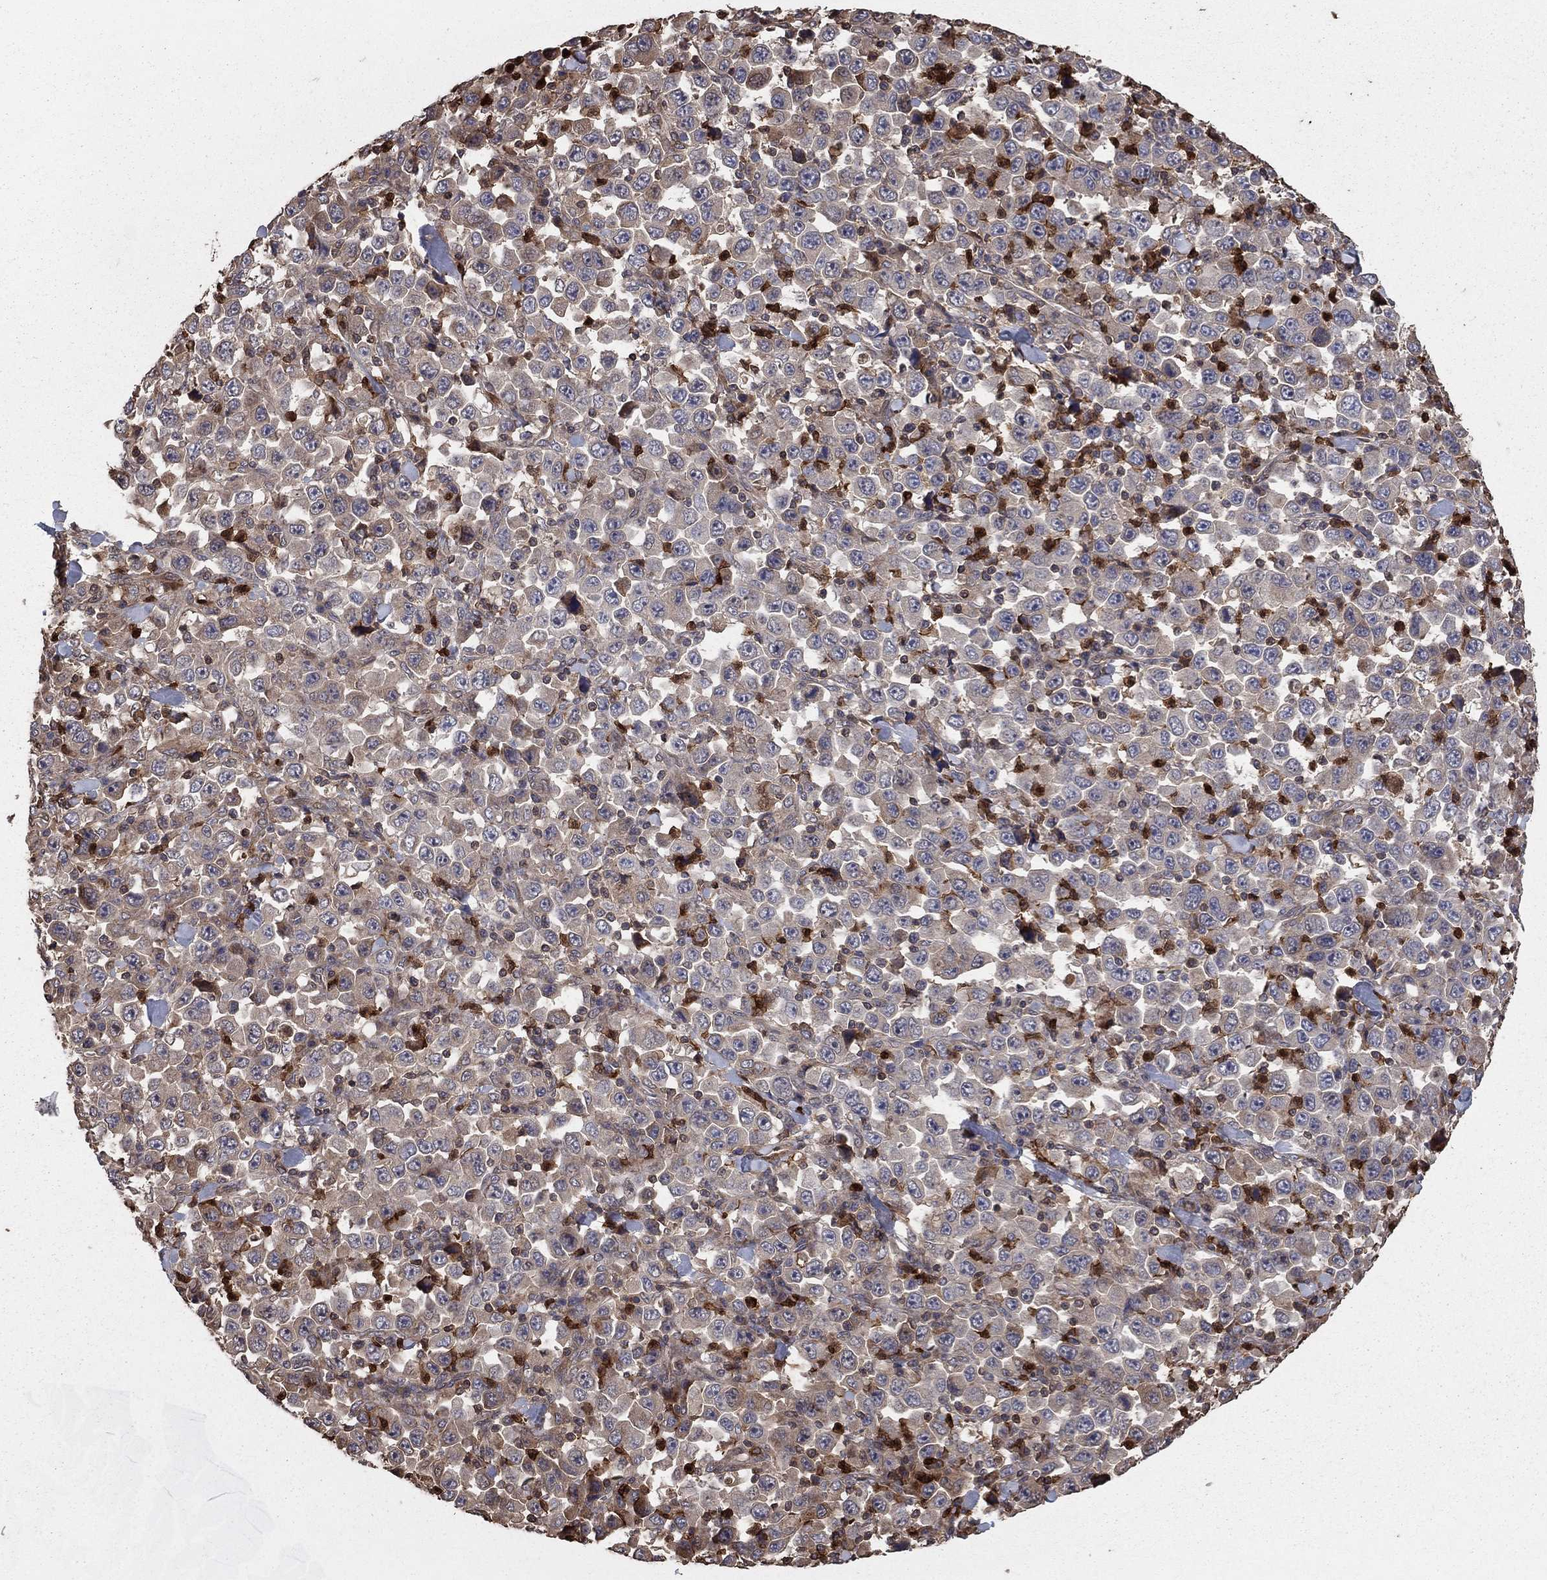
{"staining": {"intensity": "negative", "quantity": "none", "location": "none"}, "tissue": "stomach cancer", "cell_type": "Tumor cells", "image_type": "cancer", "snomed": [{"axis": "morphology", "description": "Normal tissue, NOS"}, {"axis": "morphology", "description": "Adenocarcinoma, NOS"}, {"axis": "topography", "description": "Stomach, upper"}, {"axis": "topography", "description": "Stomach"}], "caption": "Tumor cells are negative for protein expression in human stomach cancer (adenocarcinoma).", "gene": "GYG1", "patient": {"sex": "male", "age": 59}}